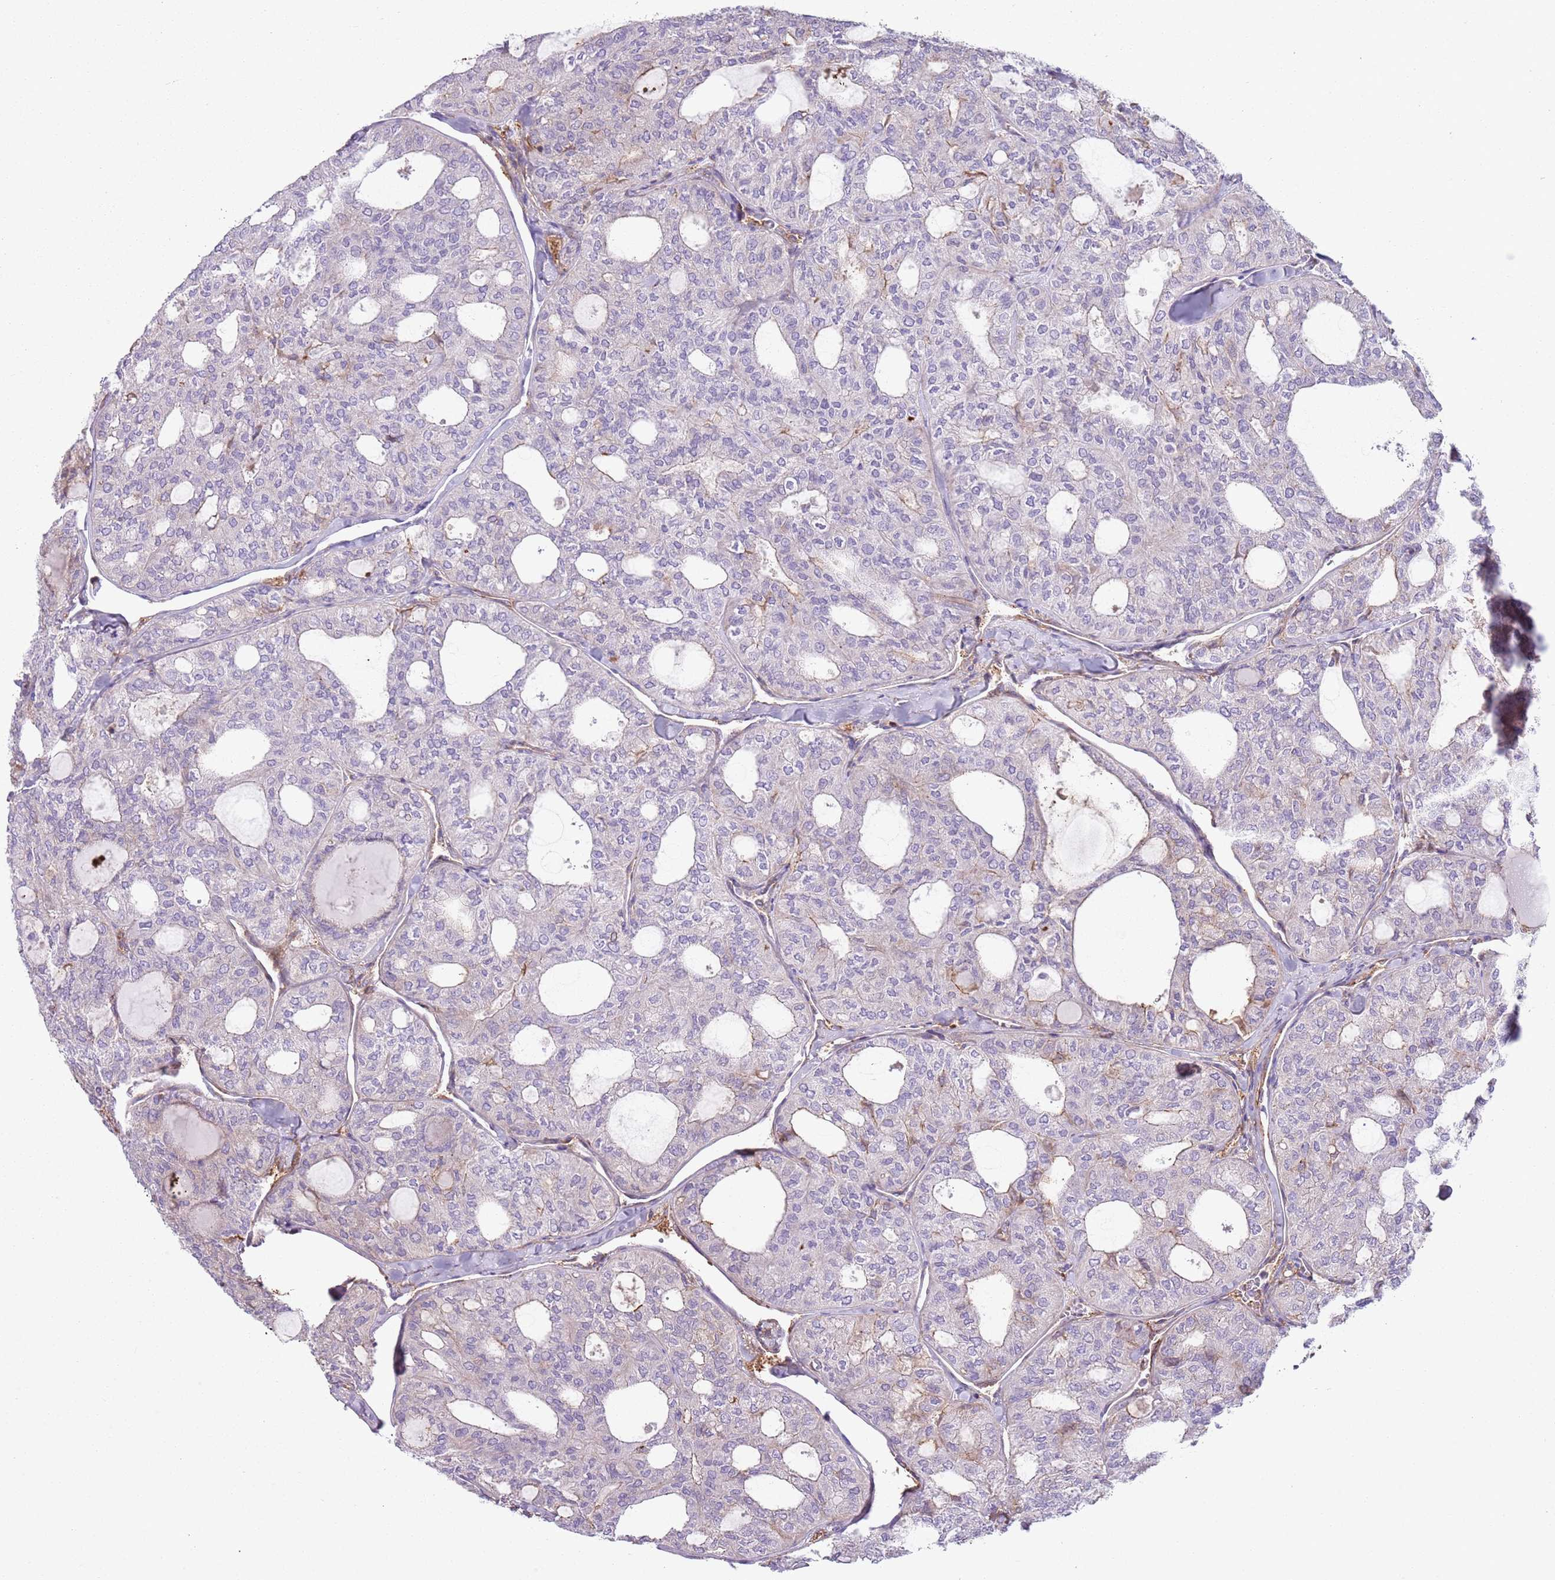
{"staining": {"intensity": "negative", "quantity": "none", "location": "none"}, "tissue": "thyroid cancer", "cell_type": "Tumor cells", "image_type": "cancer", "snomed": [{"axis": "morphology", "description": "Follicular adenoma carcinoma, NOS"}, {"axis": "topography", "description": "Thyroid gland"}], "caption": "Histopathology image shows no significant protein expression in tumor cells of follicular adenoma carcinoma (thyroid).", "gene": "GNAI3", "patient": {"sex": "male", "age": 75}}